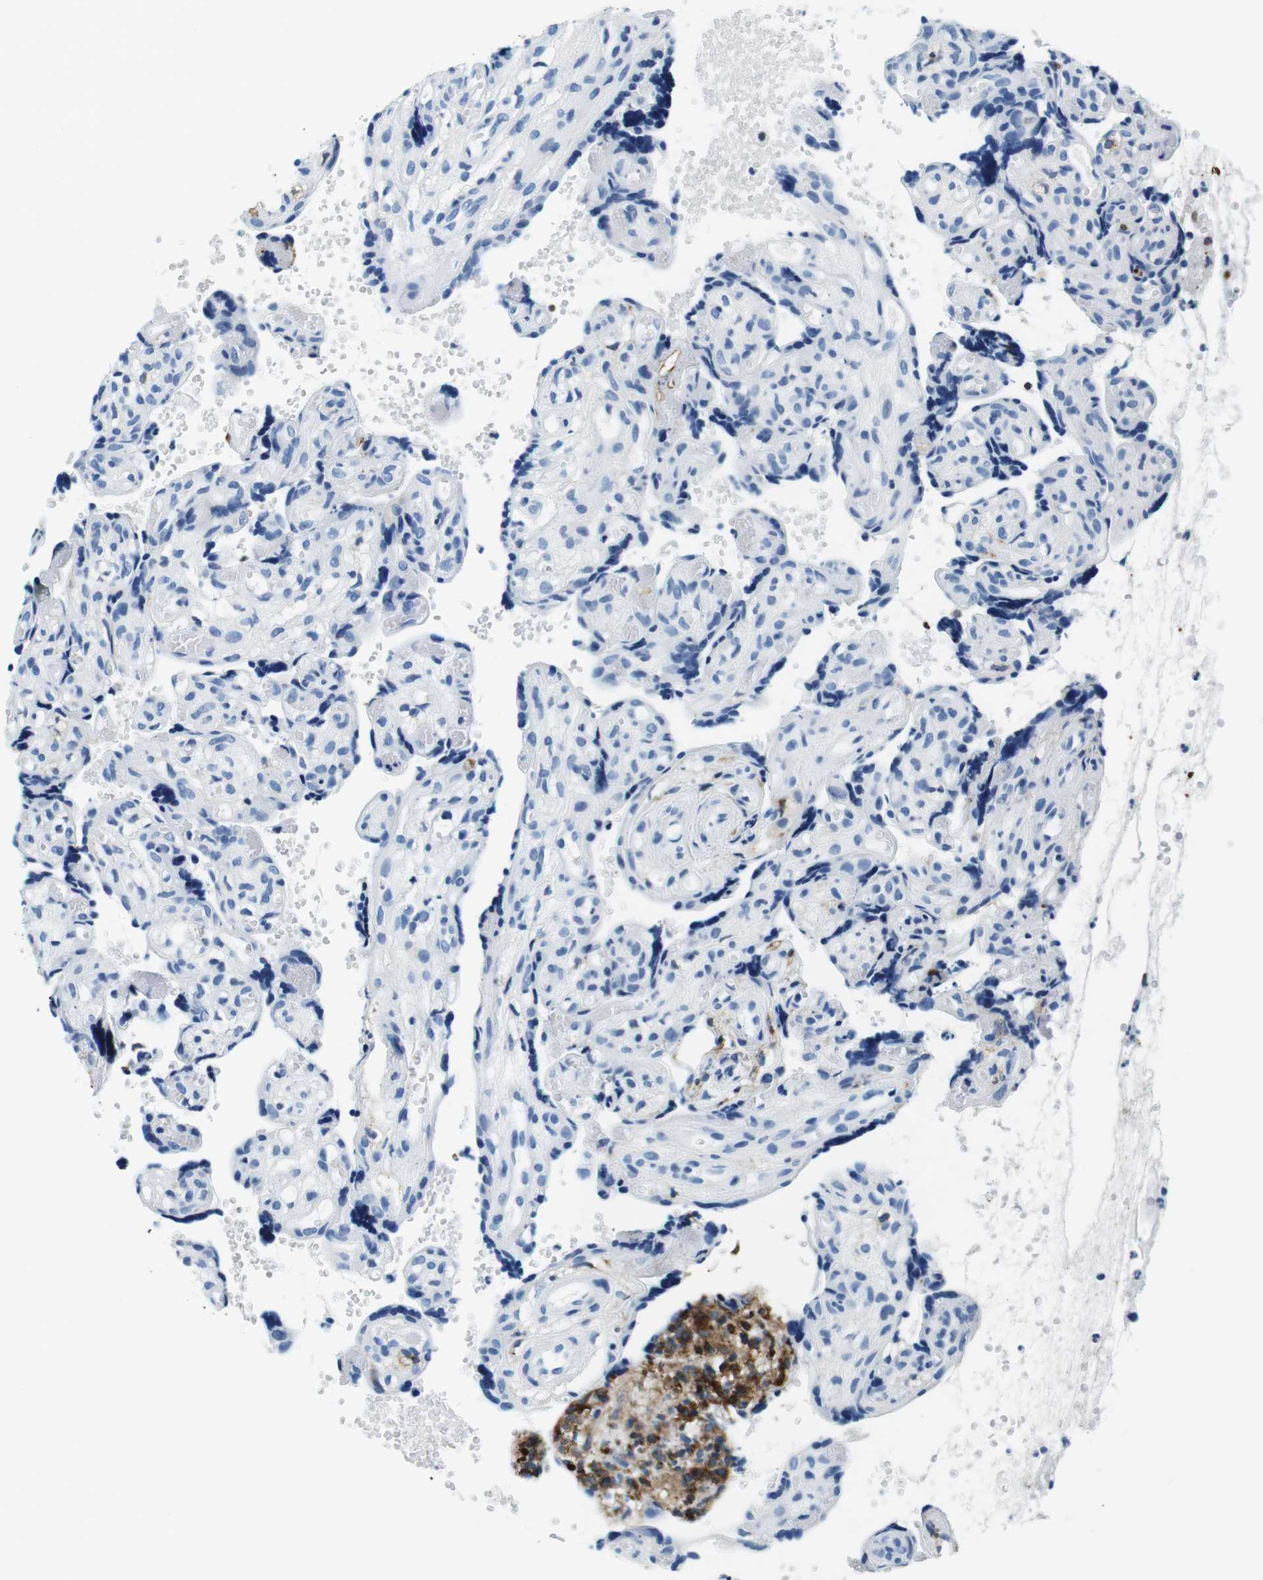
{"staining": {"intensity": "negative", "quantity": "none", "location": "none"}, "tissue": "placenta", "cell_type": "Decidual cells", "image_type": "normal", "snomed": [{"axis": "morphology", "description": "Normal tissue, NOS"}, {"axis": "topography", "description": "Placenta"}], "caption": "A high-resolution image shows immunohistochemistry staining of benign placenta, which reveals no significant expression in decidual cells. The staining is performed using DAB (3,3'-diaminobenzidine) brown chromogen with nuclei counter-stained in using hematoxylin.", "gene": "HLA", "patient": {"sex": "female", "age": 30}}